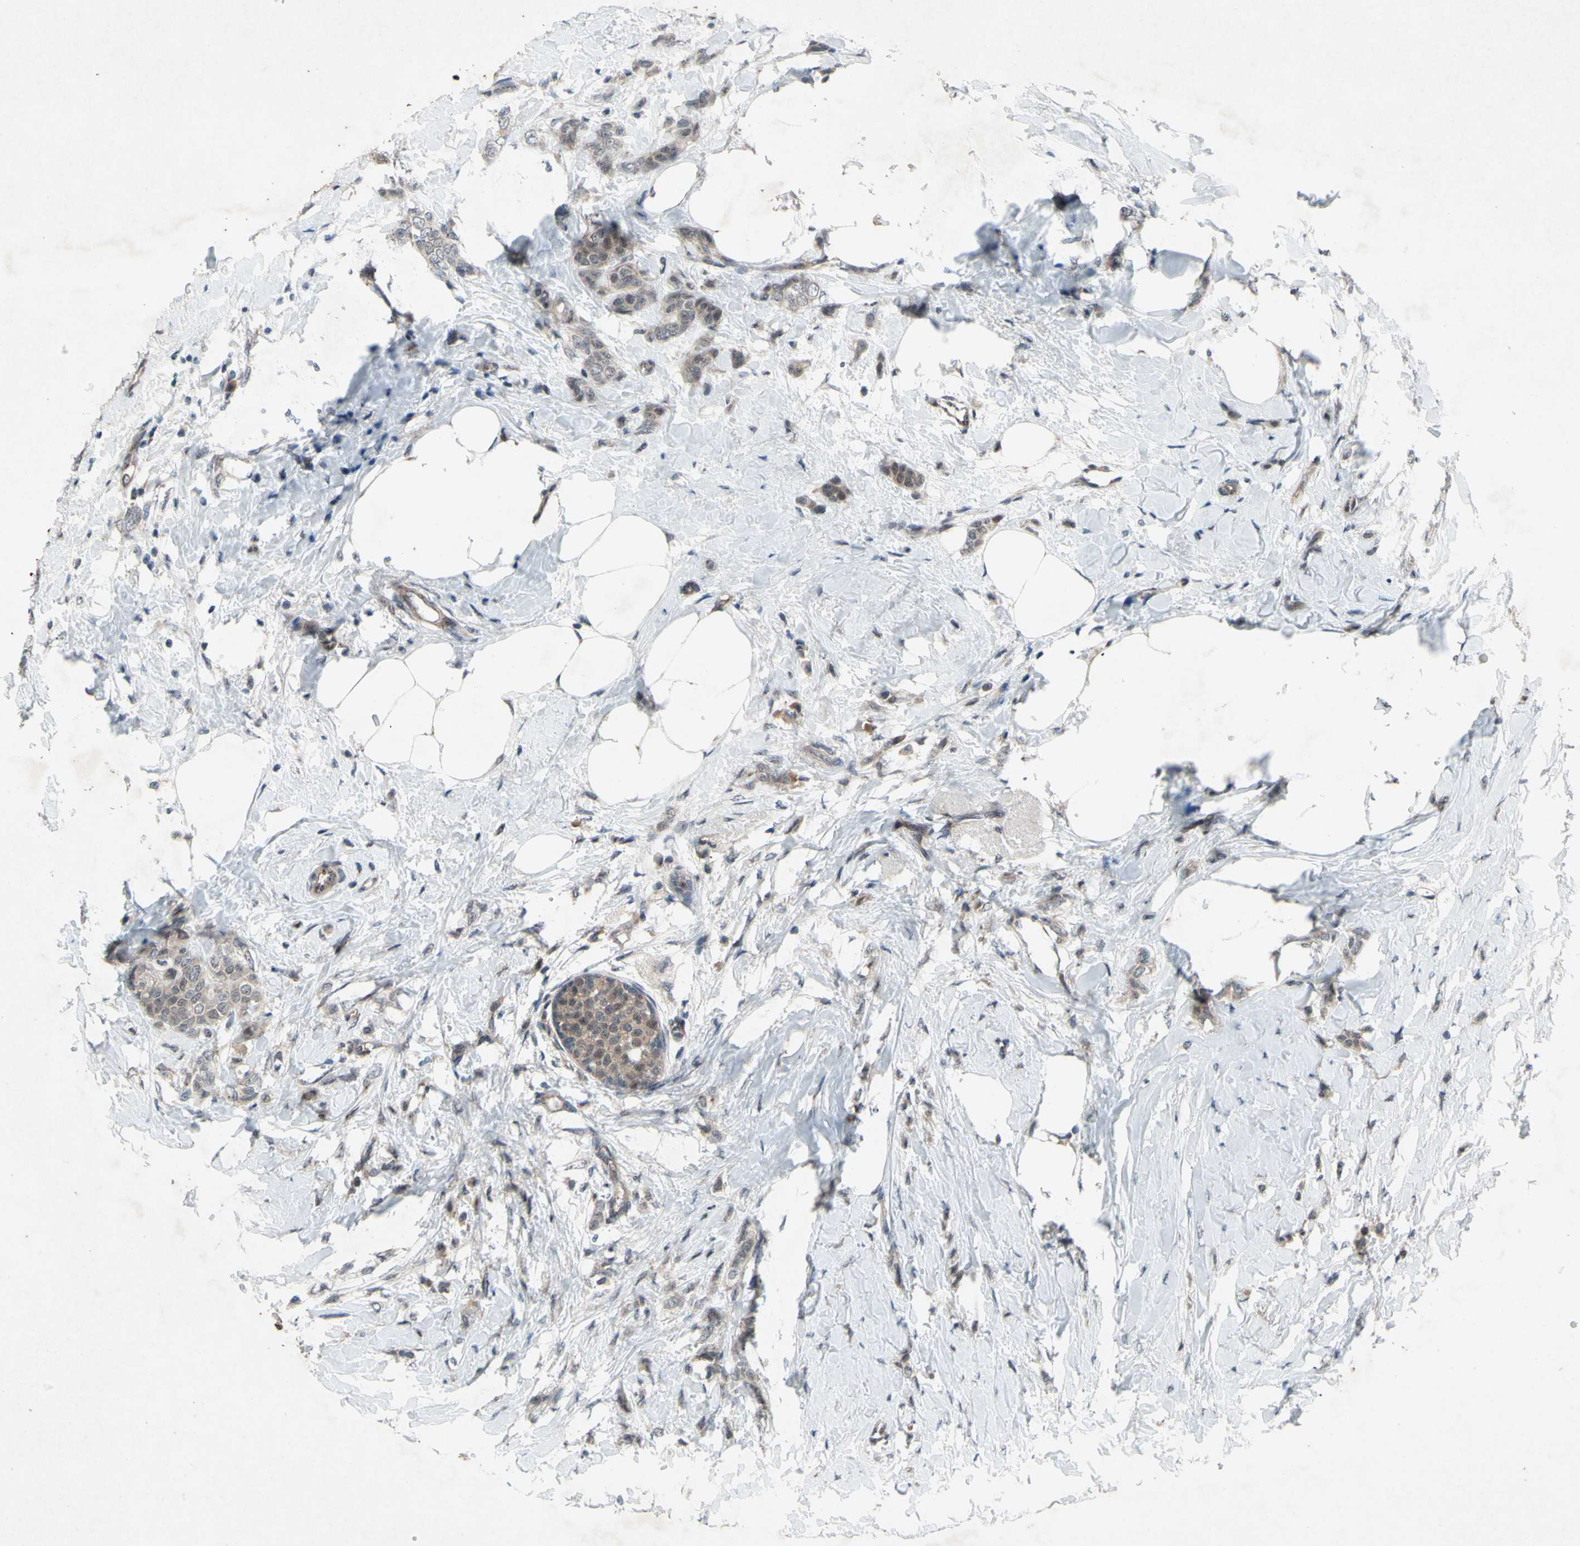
{"staining": {"intensity": "weak", "quantity": ">75%", "location": "cytoplasmic/membranous"}, "tissue": "breast cancer", "cell_type": "Tumor cells", "image_type": "cancer", "snomed": [{"axis": "morphology", "description": "Lobular carcinoma, in situ"}, {"axis": "morphology", "description": "Lobular carcinoma"}, {"axis": "topography", "description": "Breast"}], "caption": "The immunohistochemical stain labels weak cytoplasmic/membranous staining in tumor cells of lobular carcinoma (breast) tissue.", "gene": "TRDMT1", "patient": {"sex": "female", "age": 41}}